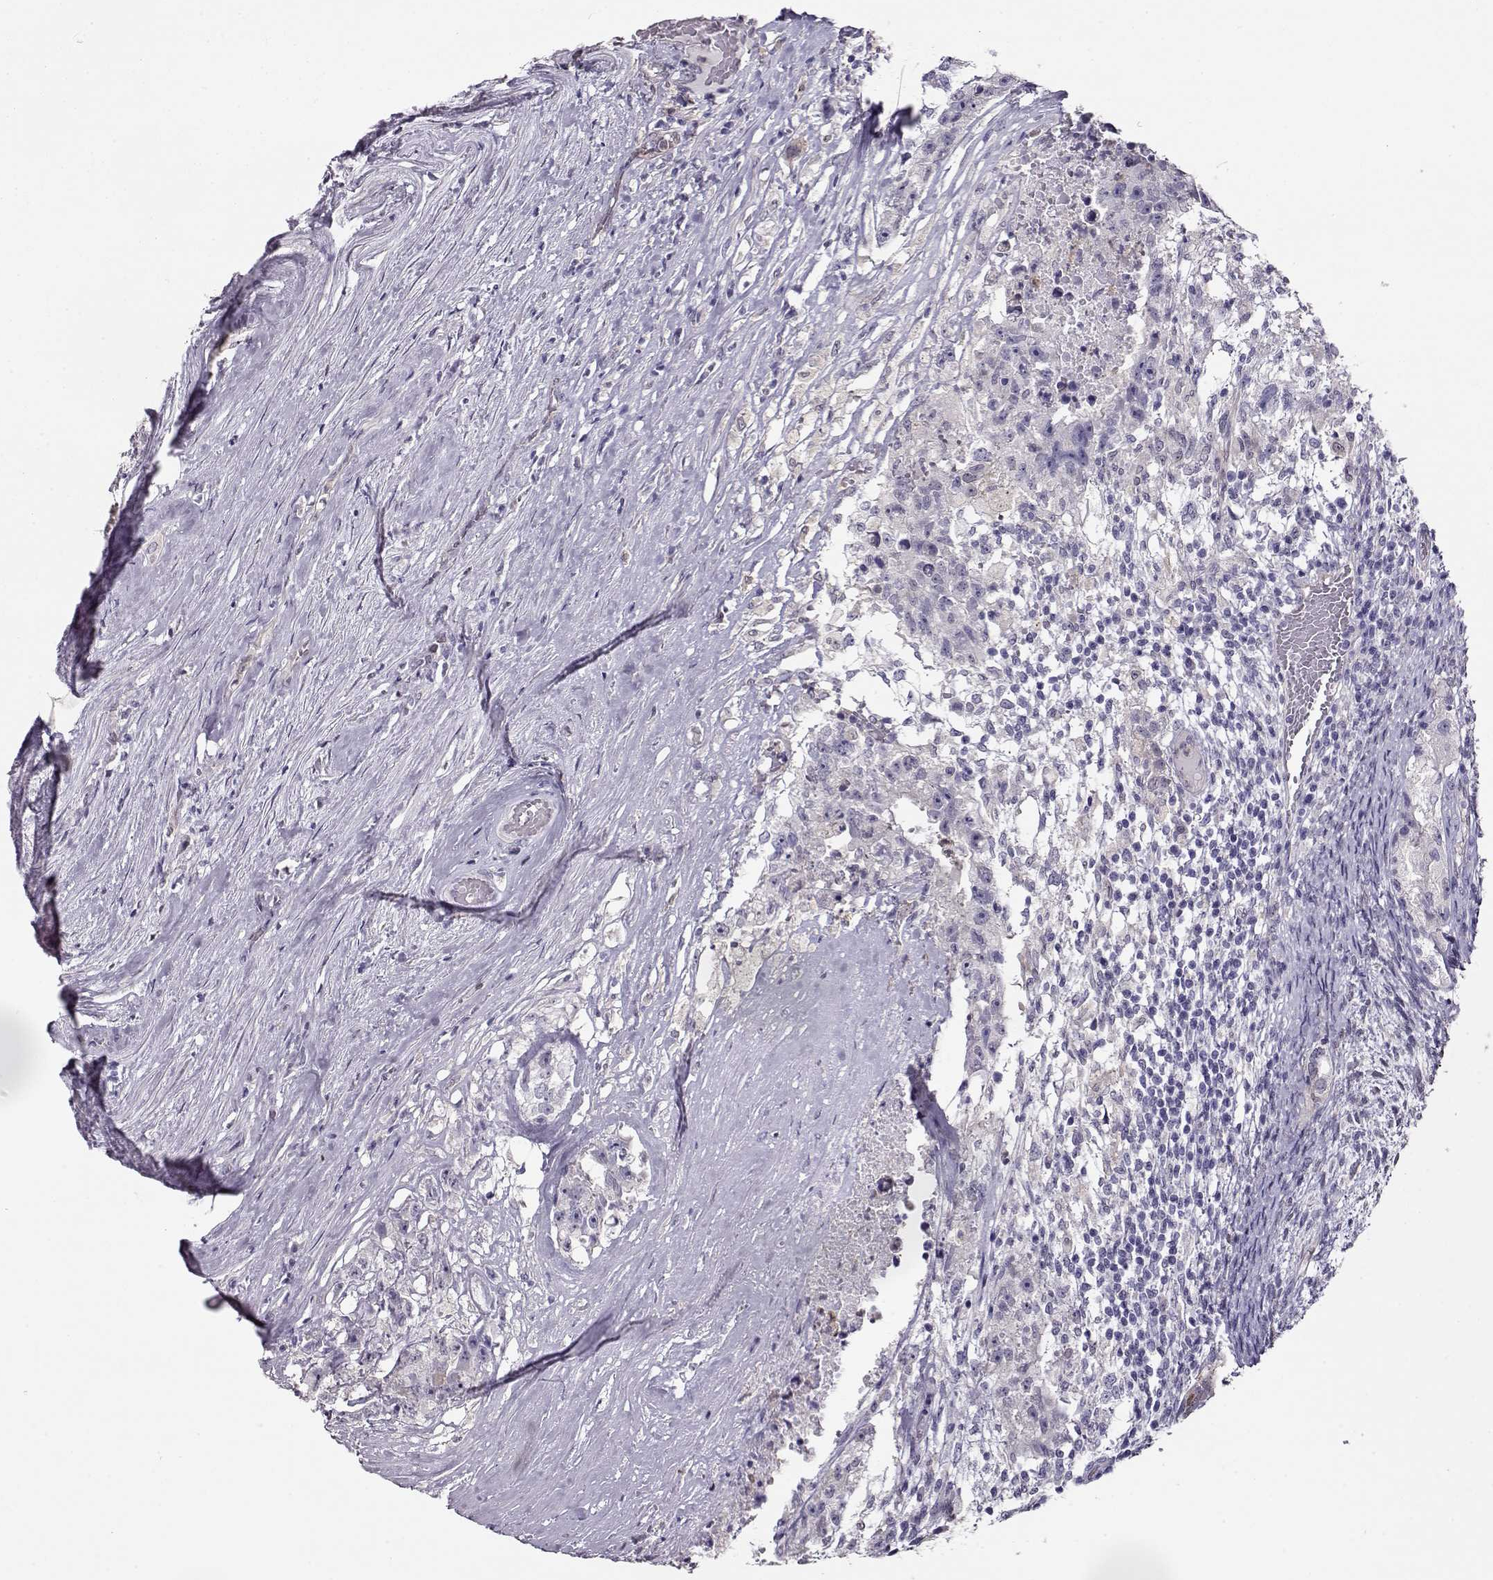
{"staining": {"intensity": "negative", "quantity": "none", "location": "none"}, "tissue": "testis cancer", "cell_type": "Tumor cells", "image_type": "cancer", "snomed": [{"axis": "morphology", "description": "Seminoma, NOS"}, {"axis": "morphology", "description": "Carcinoma, Embryonal, NOS"}, {"axis": "topography", "description": "Testis"}], "caption": "High magnification brightfield microscopy of seminoma (testis) stained with DAB (brown) and counterstained with hematoxylin (blue): tumor cells show no significant staining. The staining is performed using DAB (3,3'-diaminobenzidine) brown chromogen with nuclei counter-stained in using hematoxylin.", "gene": "CCR8", "patient": {"sex": "male", "age": 41}}